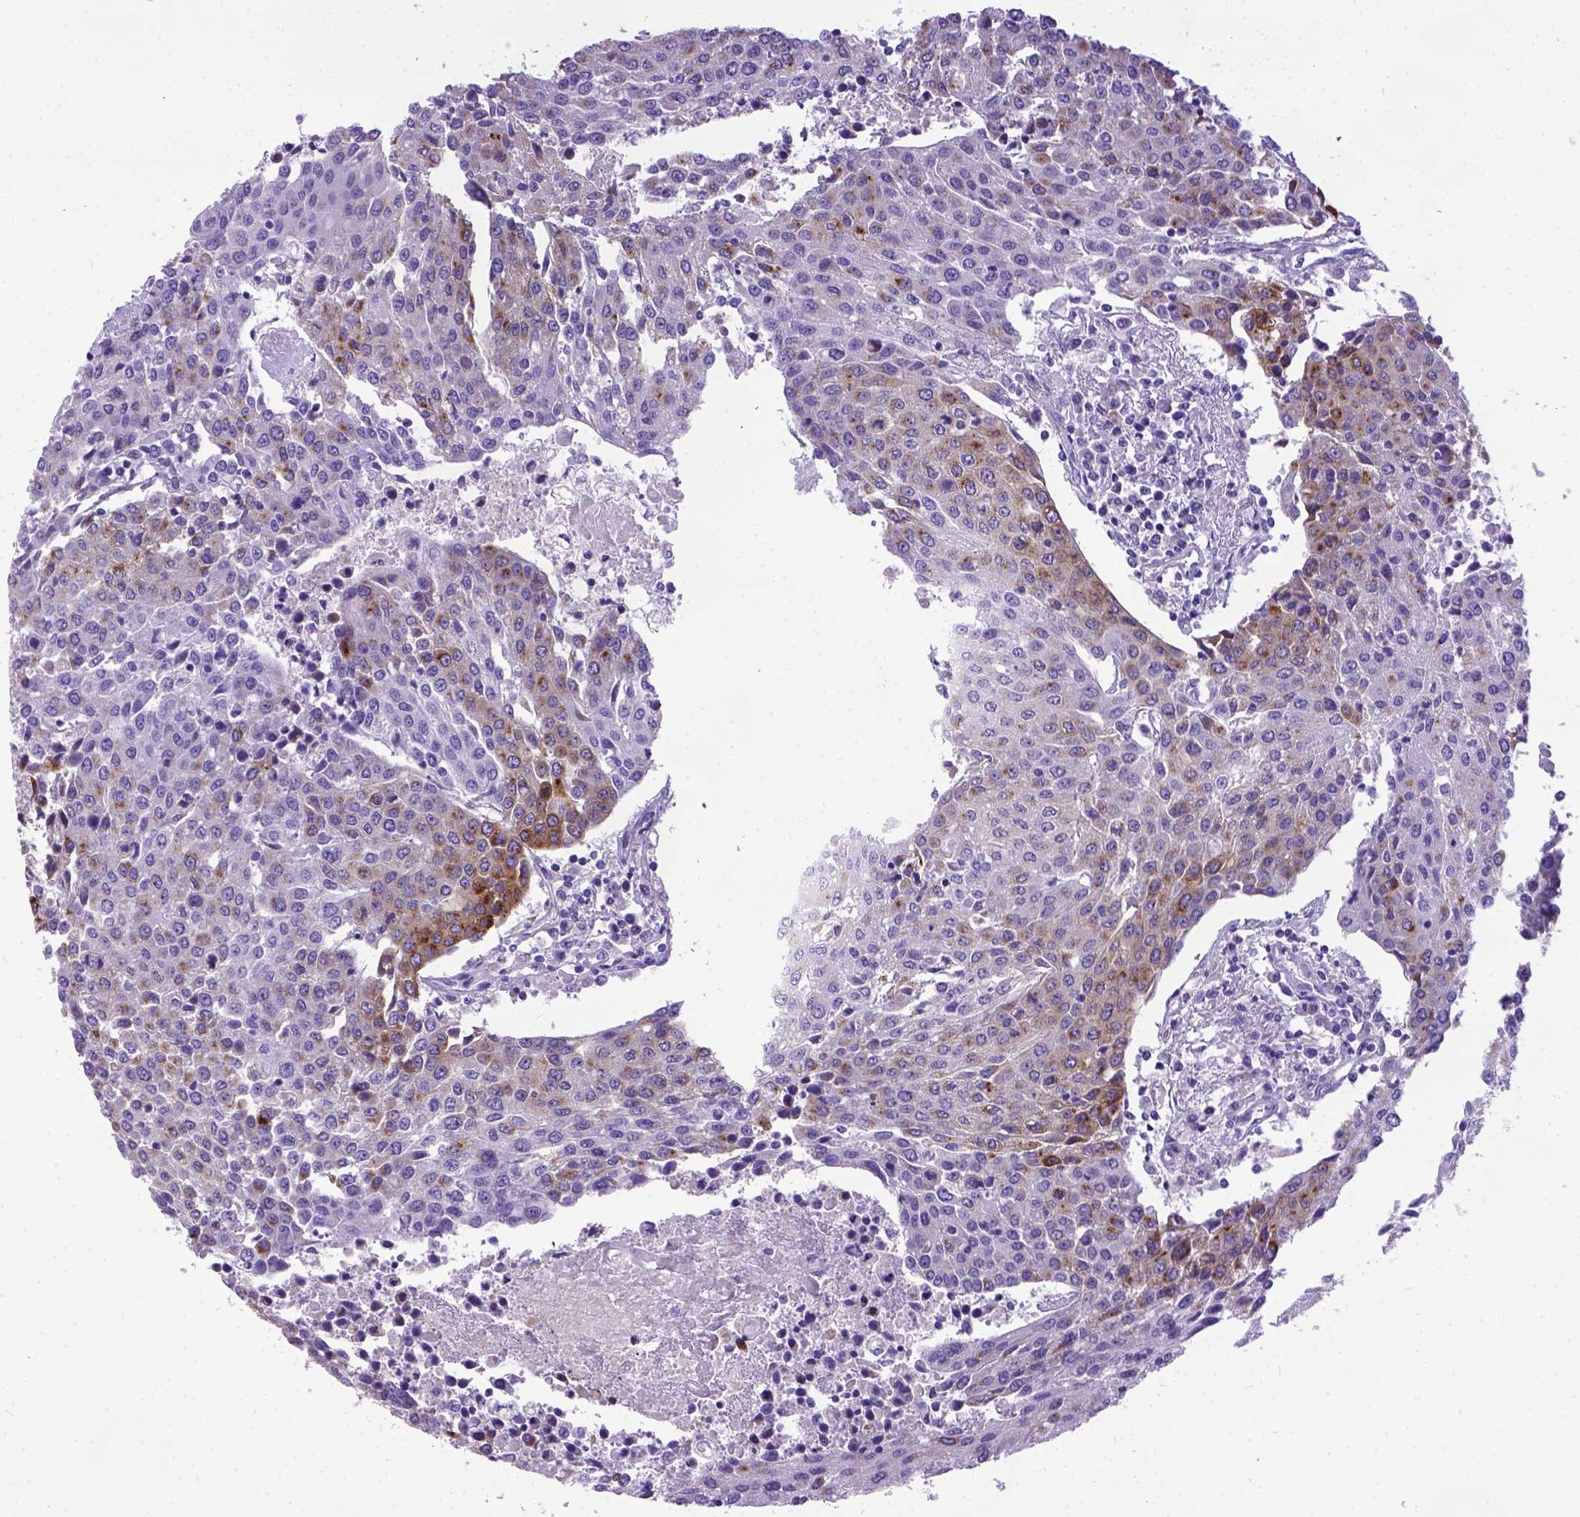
{"staining": {"intensity": "strong", "quantity": "<25%", "location": "cytoplasmic/membranous"}, "tissue": "urothelial cancer", "cell_type": "Tumor cells", "image_type": "cancer", "snomed": [{"axis": "morphology", "description": "Urothelial carcinoma, High grade"}, {"axis": "topography", "description": "Urinary bladder"}], "caption": "A histopathology image showing strong cytoplasmic/membranous positivity in about <25% of tumor cells in urothelial carcinoma (high-grade), as visualized by brown immunohistochemical staining.", "gene": "IGF2", "patient": {"sex": "female", "age": 85}}